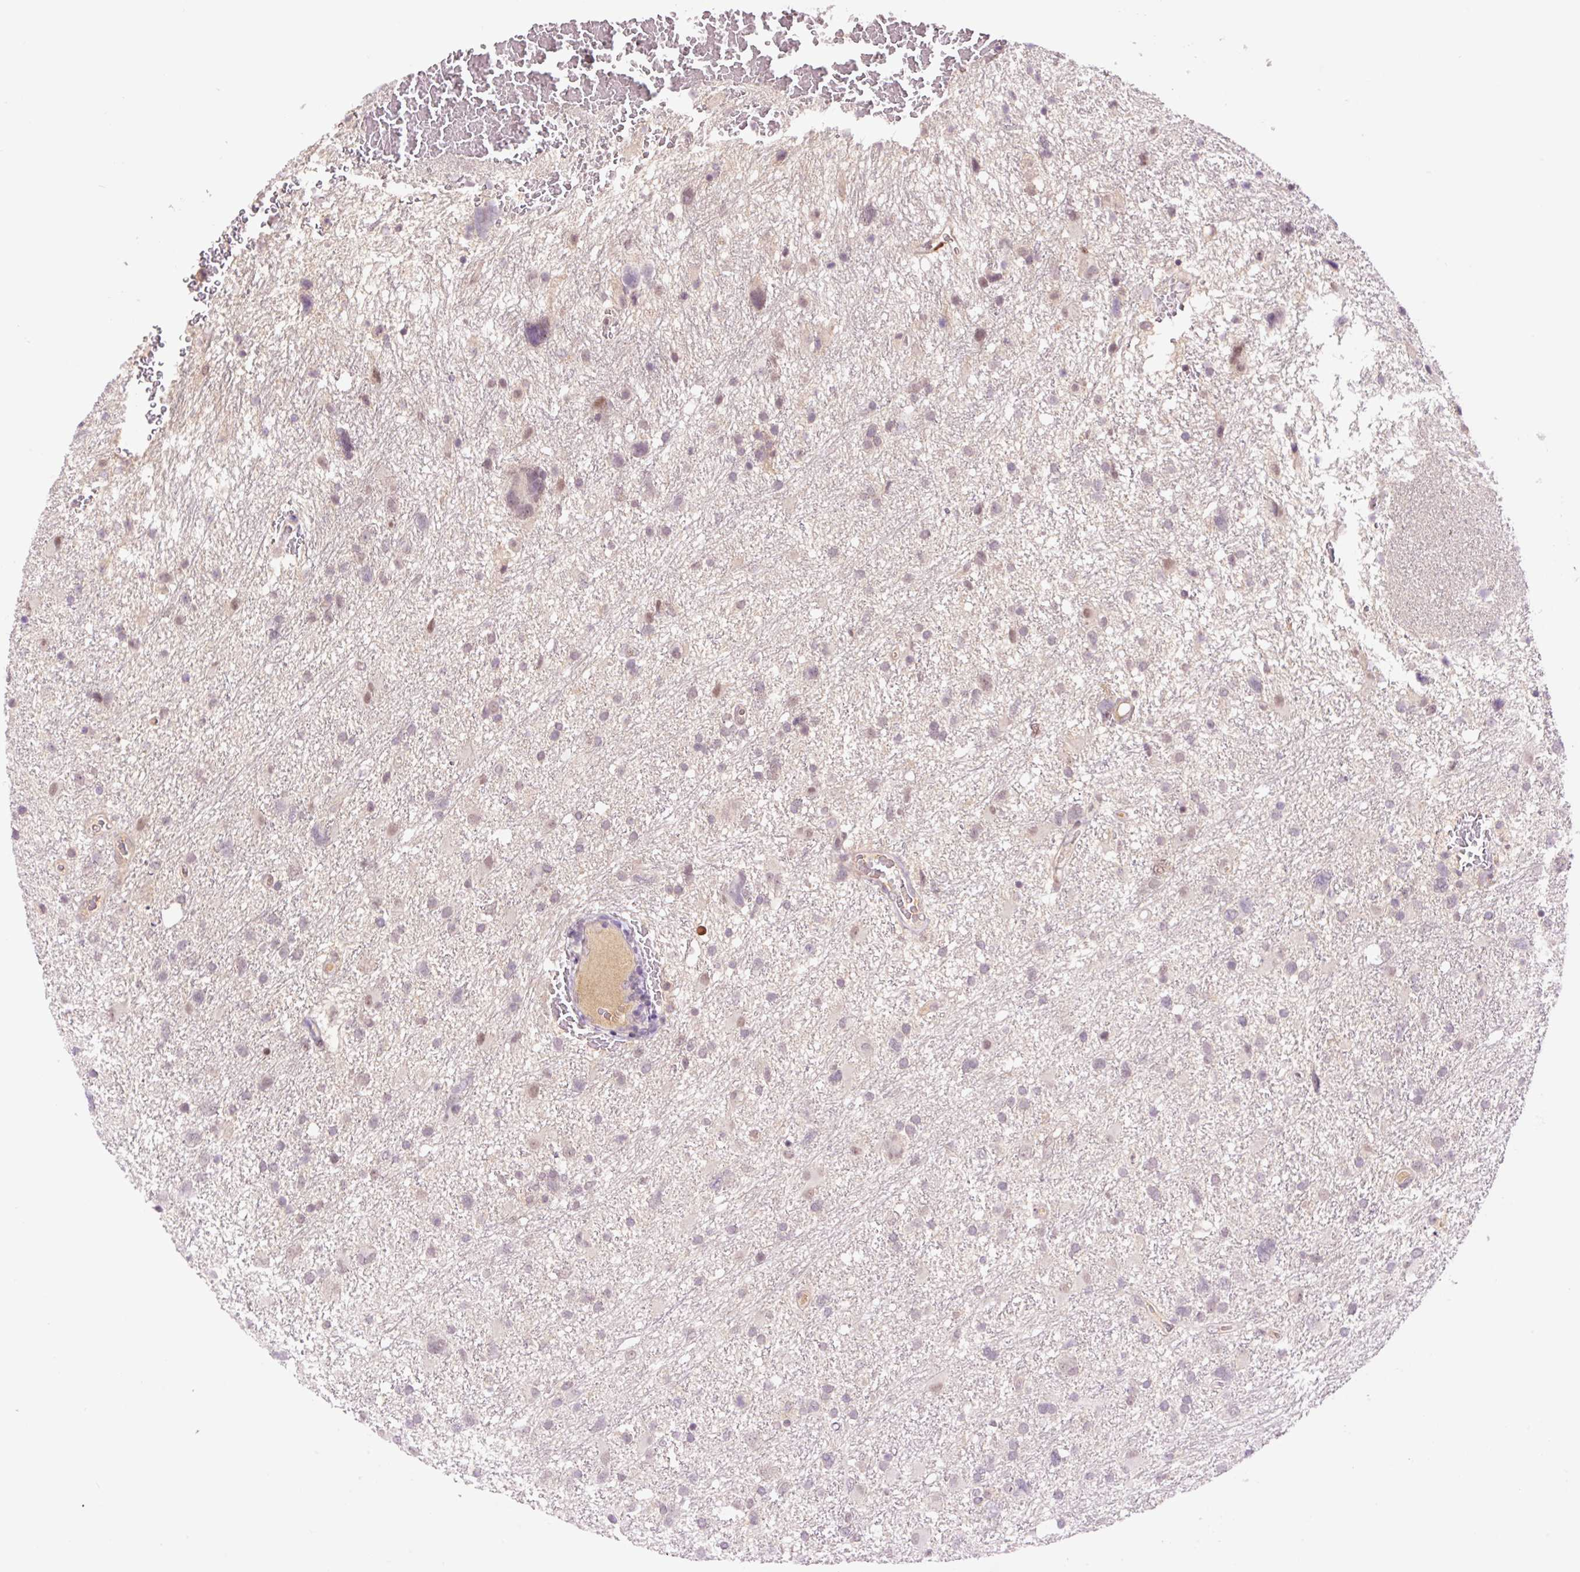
{"staining": {"intensity": "negative", "quantity": "none", "location": "none"}, "tissue": "glioma", "cell_type": "Tumor cells", "image_type": "cancer", "snomed": [{"axis": "morphology", "description": "Glioma, malignant, High grade"}, {"axis": "topography", "description": "Brain"}], "caption": "Immunohistochemical staining of human high-grade glioma (malignant) demonstrates no significant staining in tumor cells. (Brightfield microscopy of DAB immunohistochemistry (IHC) at high magnification).", "gene": "DPPA4", "patient": {"sex": "male", "age": 61}}